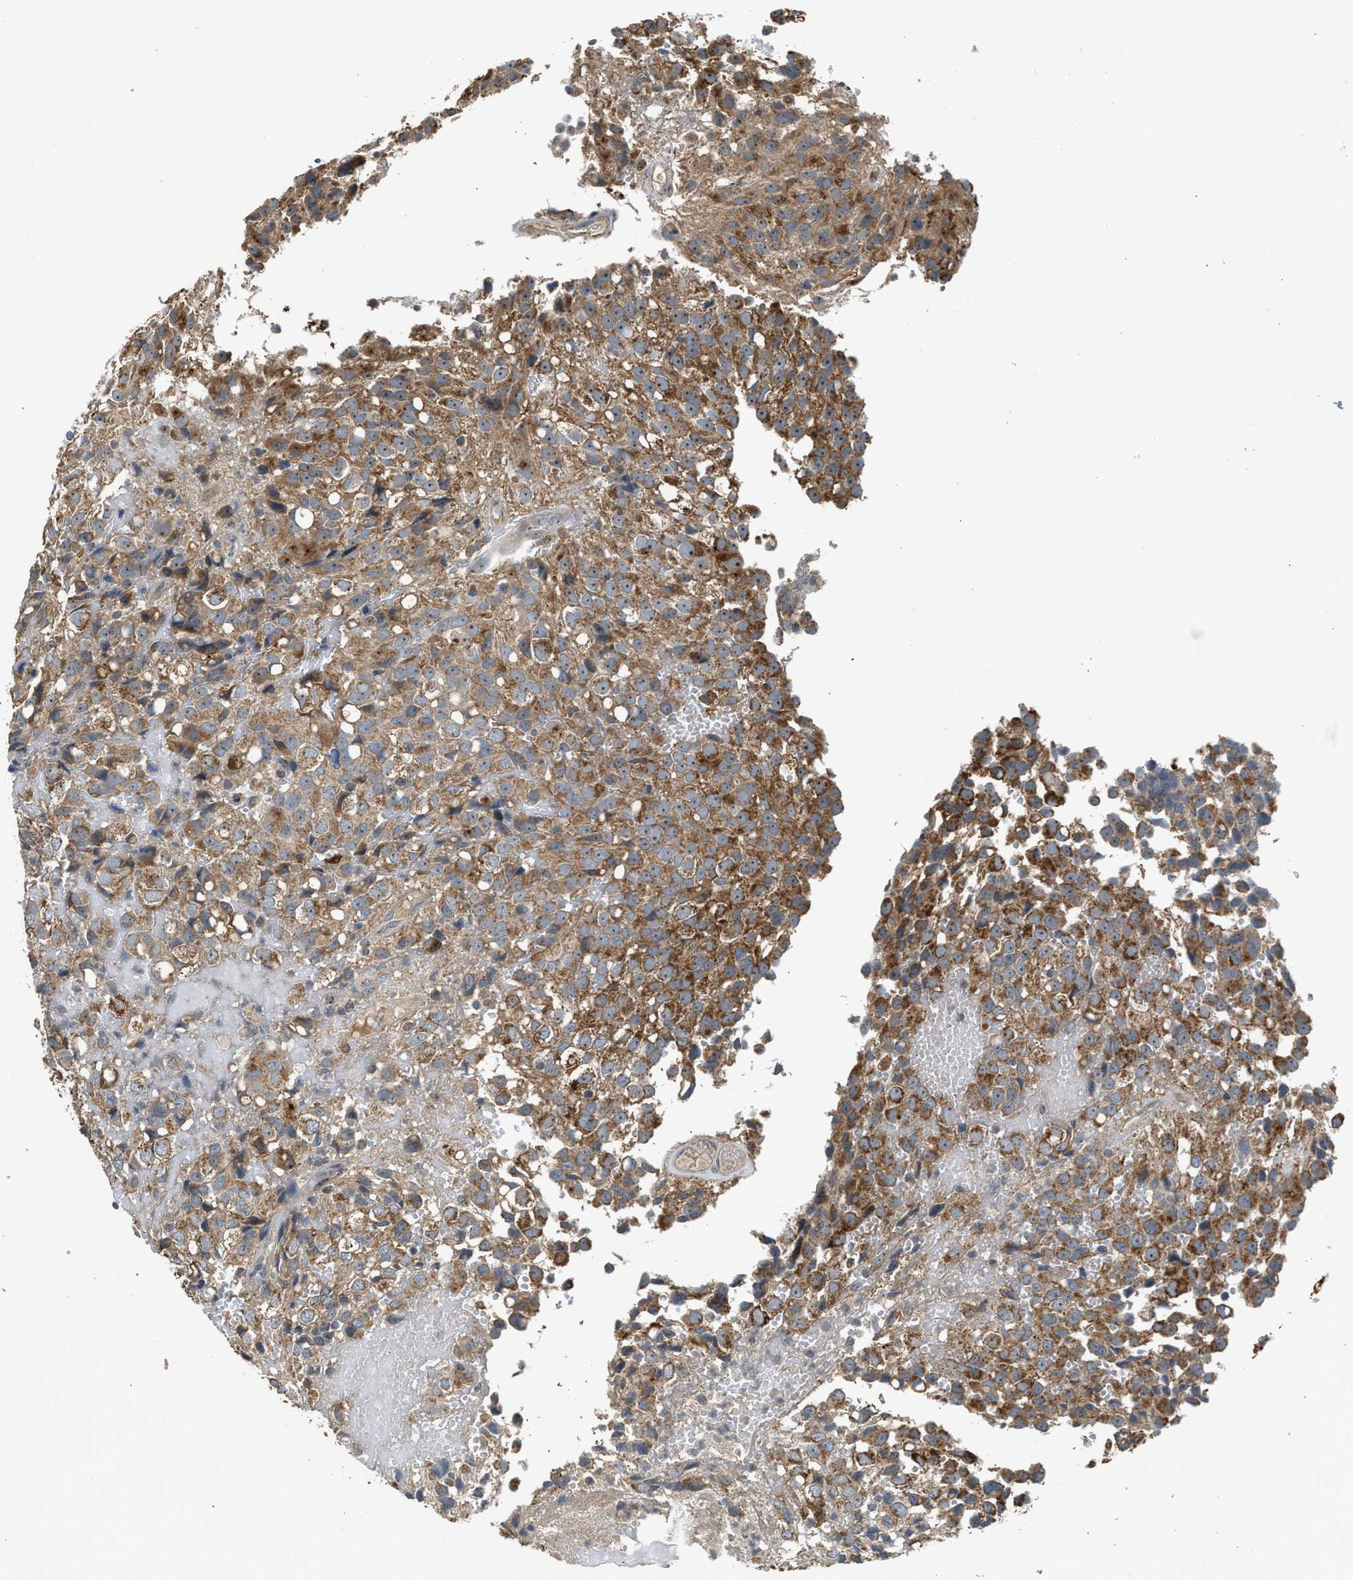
{"staining": {"intensity": "strong", "quantity": ">75%", "location": "cytoplasmic/membranous"}, "tissue": "glioma", "cell_type": "Tumor cells", "image_type": "cancer", "snomed": [{"axis": "morphology", "description": "Glioma, malignant, High grade"}, {"axis": "topography", "description": "Brain"}], "caption": "Protein expression analysis of human malignant glioma (high-grade) reveals strong cytoplasmic/membranous expression in about >75% of tumor cells.", "gene": "STARD3", "patient": {"sex": "male", "age": 32}}